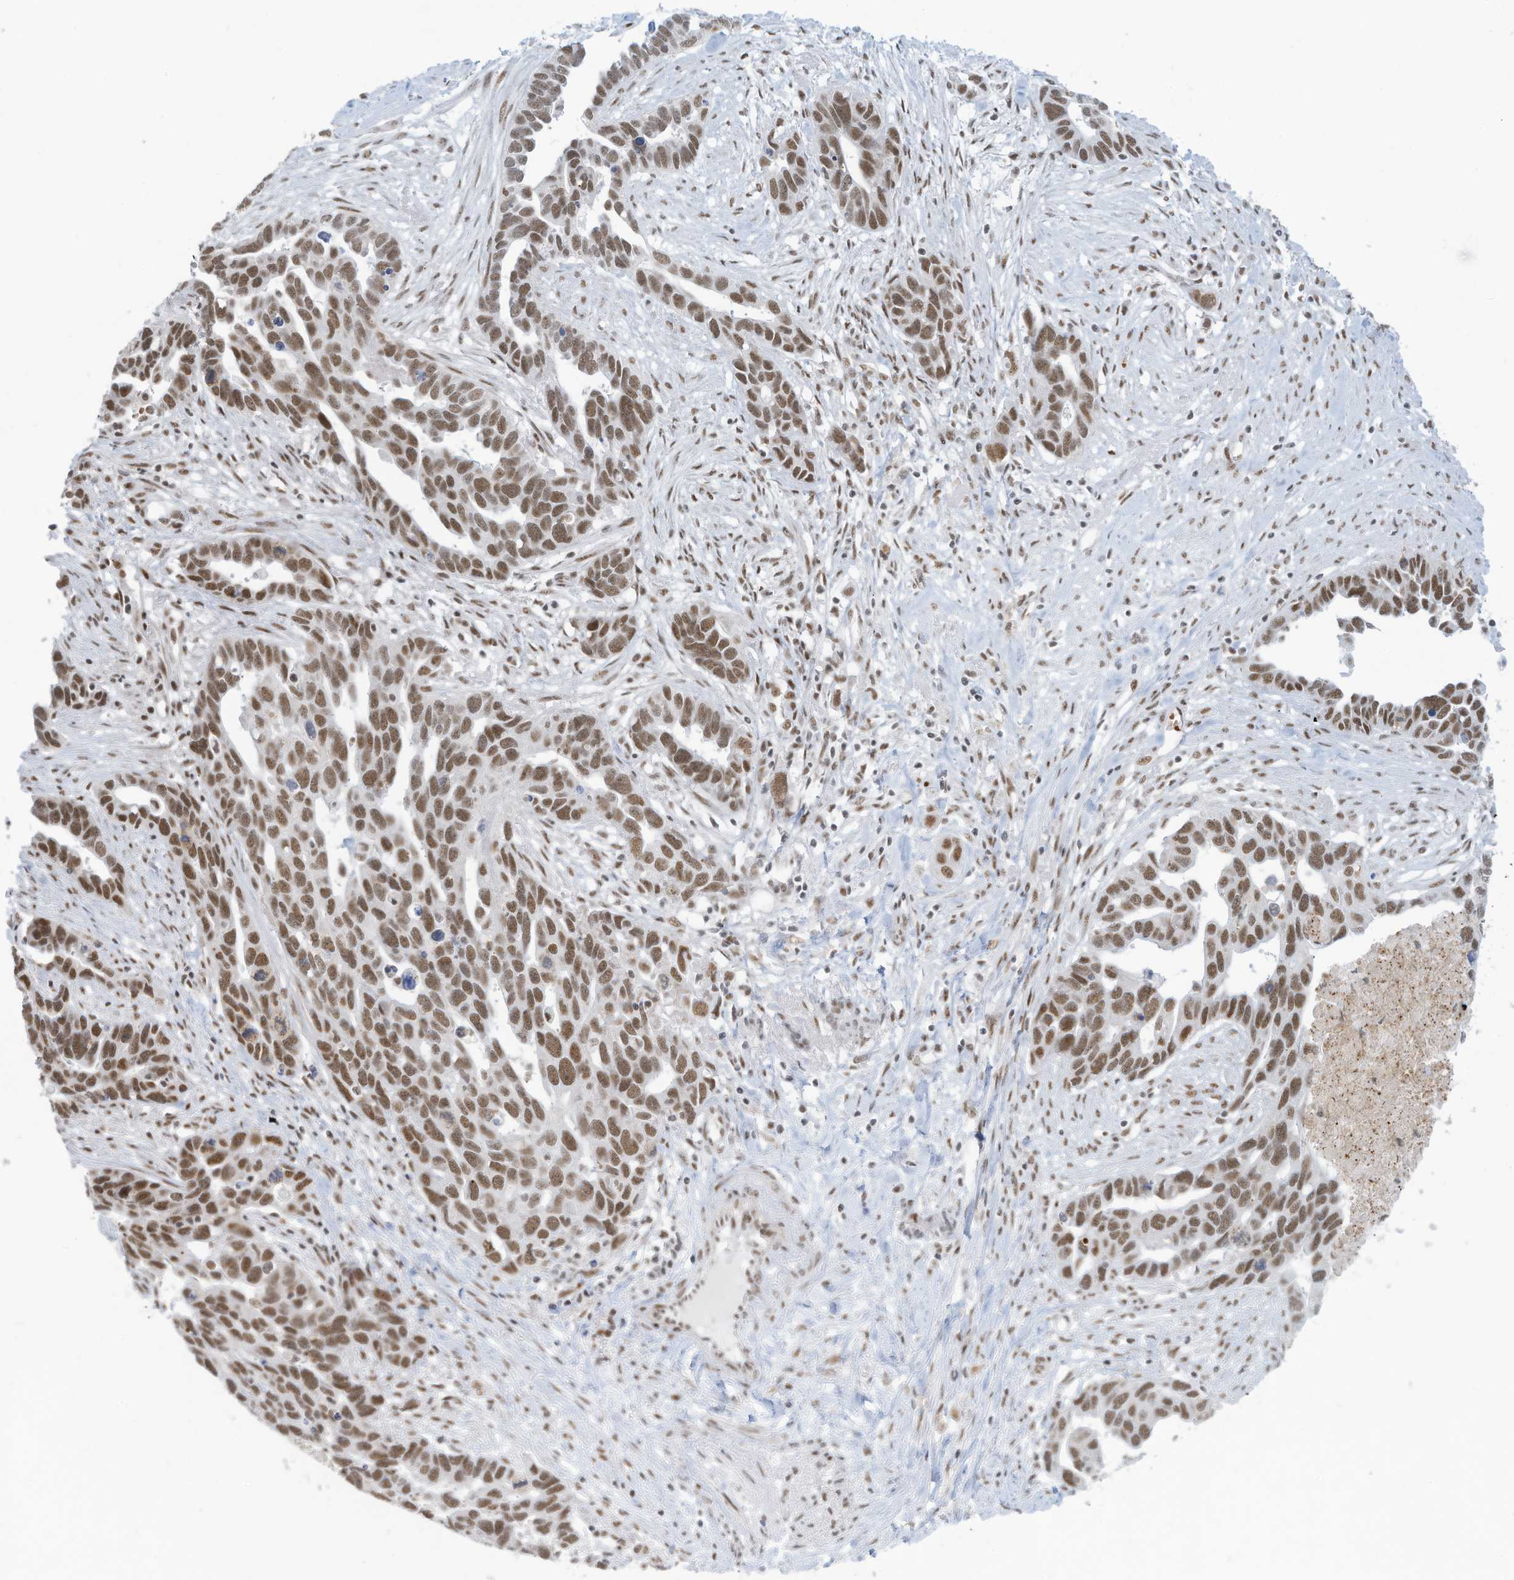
{"staining": {"intensity": "moderate", "quantity": ">75%", "location": "nuclear"}, "tissue": "ovarian cancer", "cell_type": "Tumor cells", "image_type": "cancer", "snomed": [{"axis": "morphology", "description": "Cystadenocarcinoma, serous, NOS"}, {"axis": "topography", "description": "Ovary"}], "caption": "There is medium levels of moderate nuclear positivity in tumor cells of ovarian cancer (serous cystadenocarcinoma), as demonstrated by immunohistochemical staining (brown color).", "gene": "ECT2L", "patient": {"sex": "female", "age": 54}}